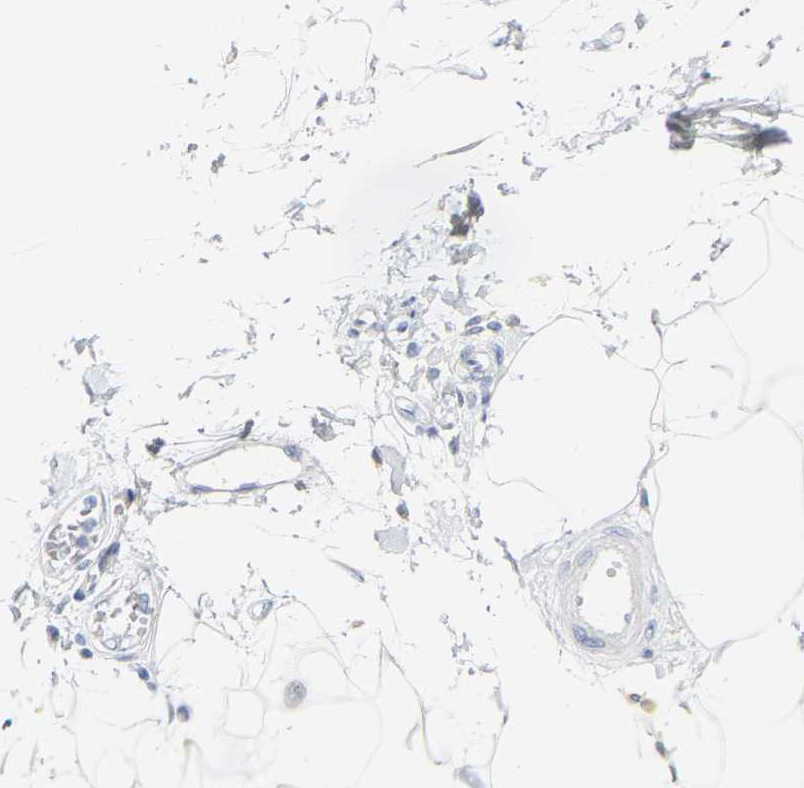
{"staining": {"intensity": "negative", "quantity": "none", "location": "none"}, "tissue": "adipose tissue", "cell_type": "Adipocytes", "image_type": "normal", "snomed": [{"axis": "morphology", "description": "Normal tissue, NOS"}, {"axis": "morphology", "description": "Adenocarcinoma, NOS"}, {"axis": "topography", "description": "Duodenum"}, {"axis": "topography", "description": "Peripheral nerve tissue"}], "caption": "Adipose tissue was stained to show a protein in brown. There is no significant staining in adipocytes. Brightfield microscopy of IHC stained with DAB (3,3'-diaminobenzidine) (brown) and hematoxylin (blue), captured at high magnification.", "gene": "KRT76", "patient": {"sex": "female", "age": 60}}